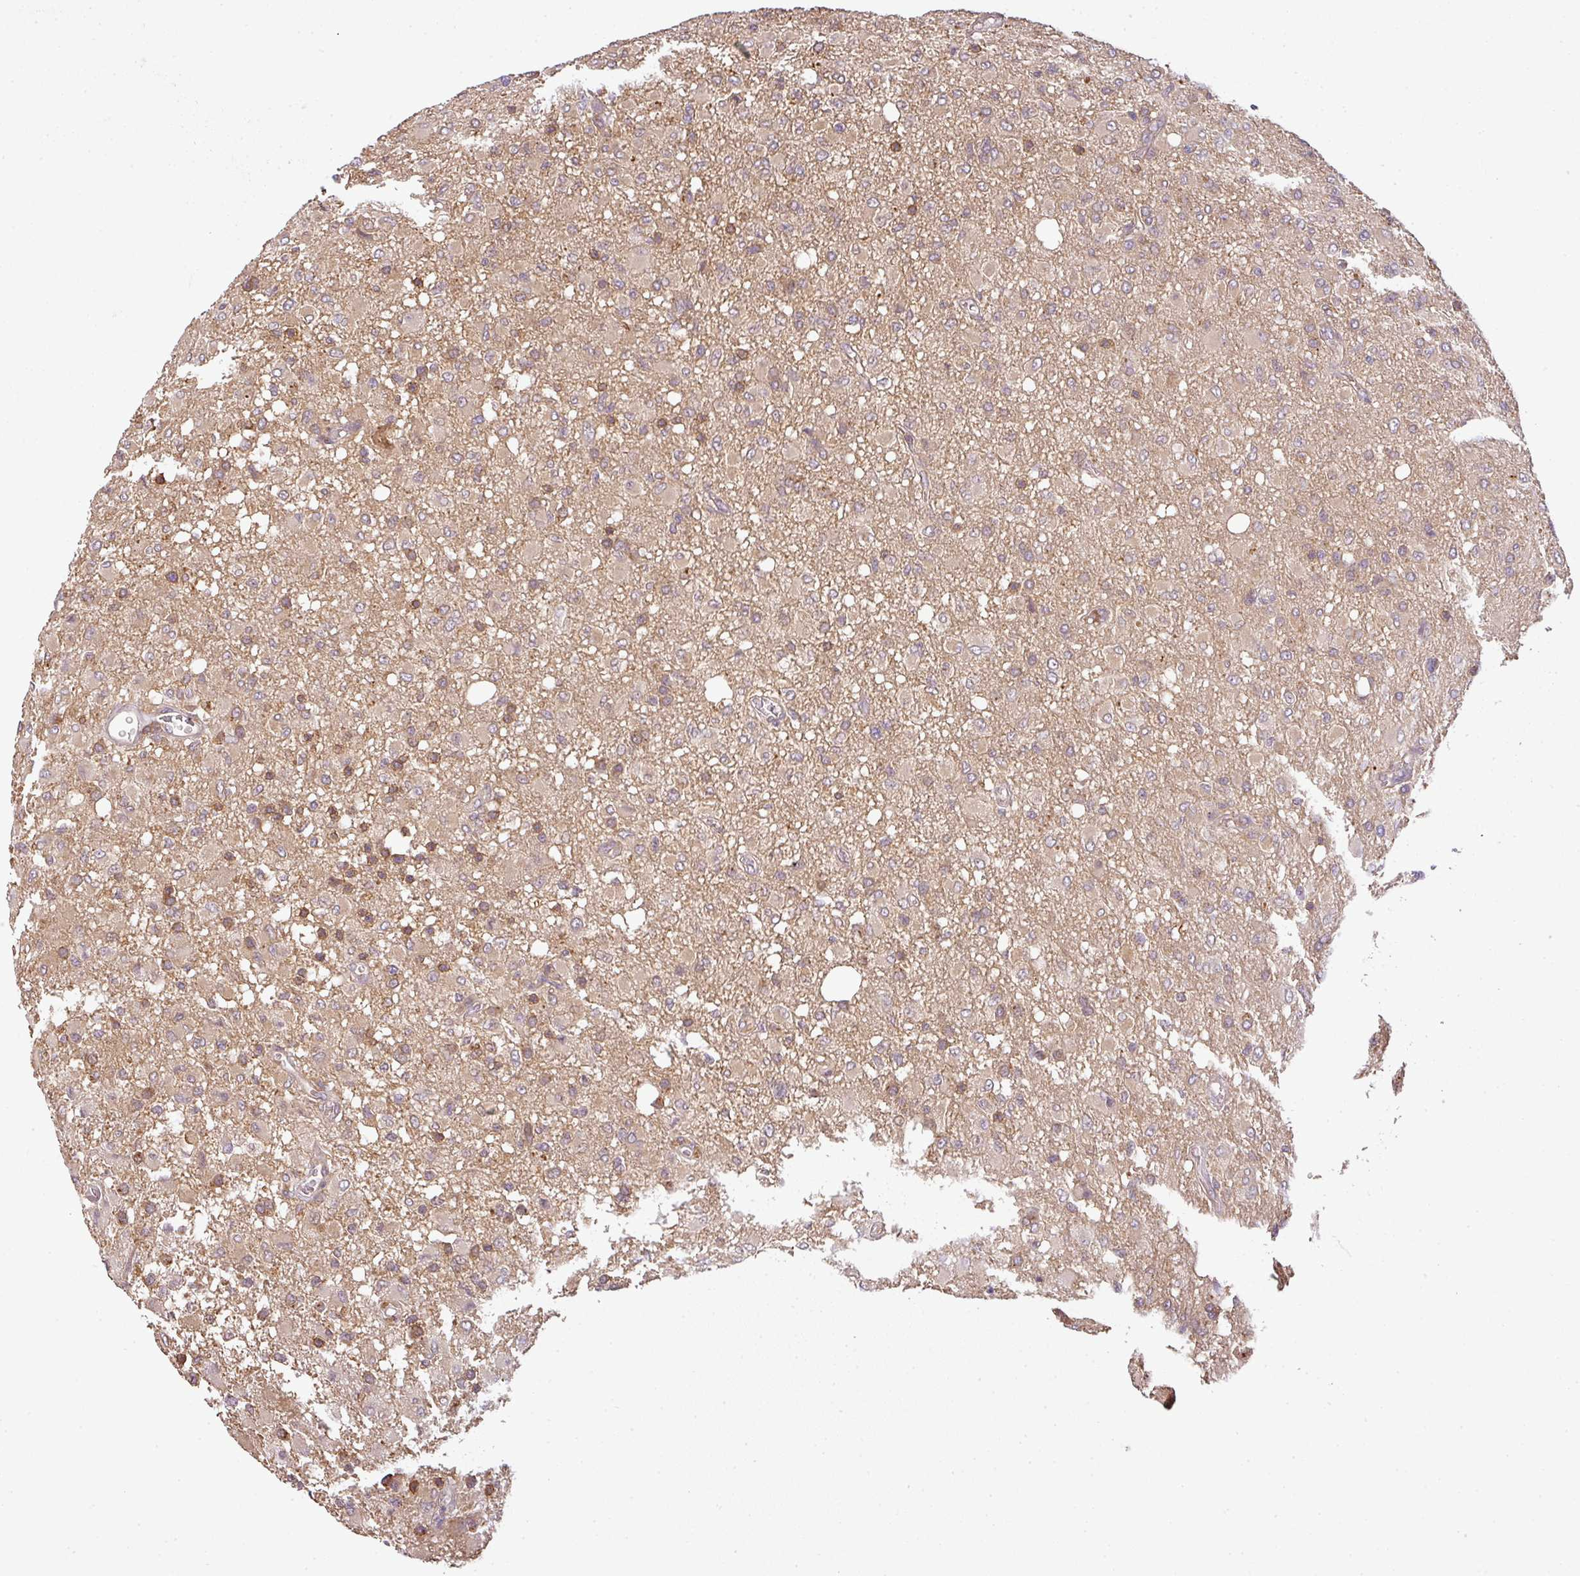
{"staining": {"intensity": "negative", "quantity": "none", "location": "none"}, "tissue": "glioma", "cell_type": "Tumor cells", "image_type": "cancer", "snomed": [{"axis": "morphology", "description": "Glioma, malignant, High grade"}, {"axis": "topography", "description": "Brain"}], "caption": "Tumor cells show no significant positivity in malignant high-grade glioma.", "gene": "TCL1B", "patient": {"sex": "female", "age": 57}}